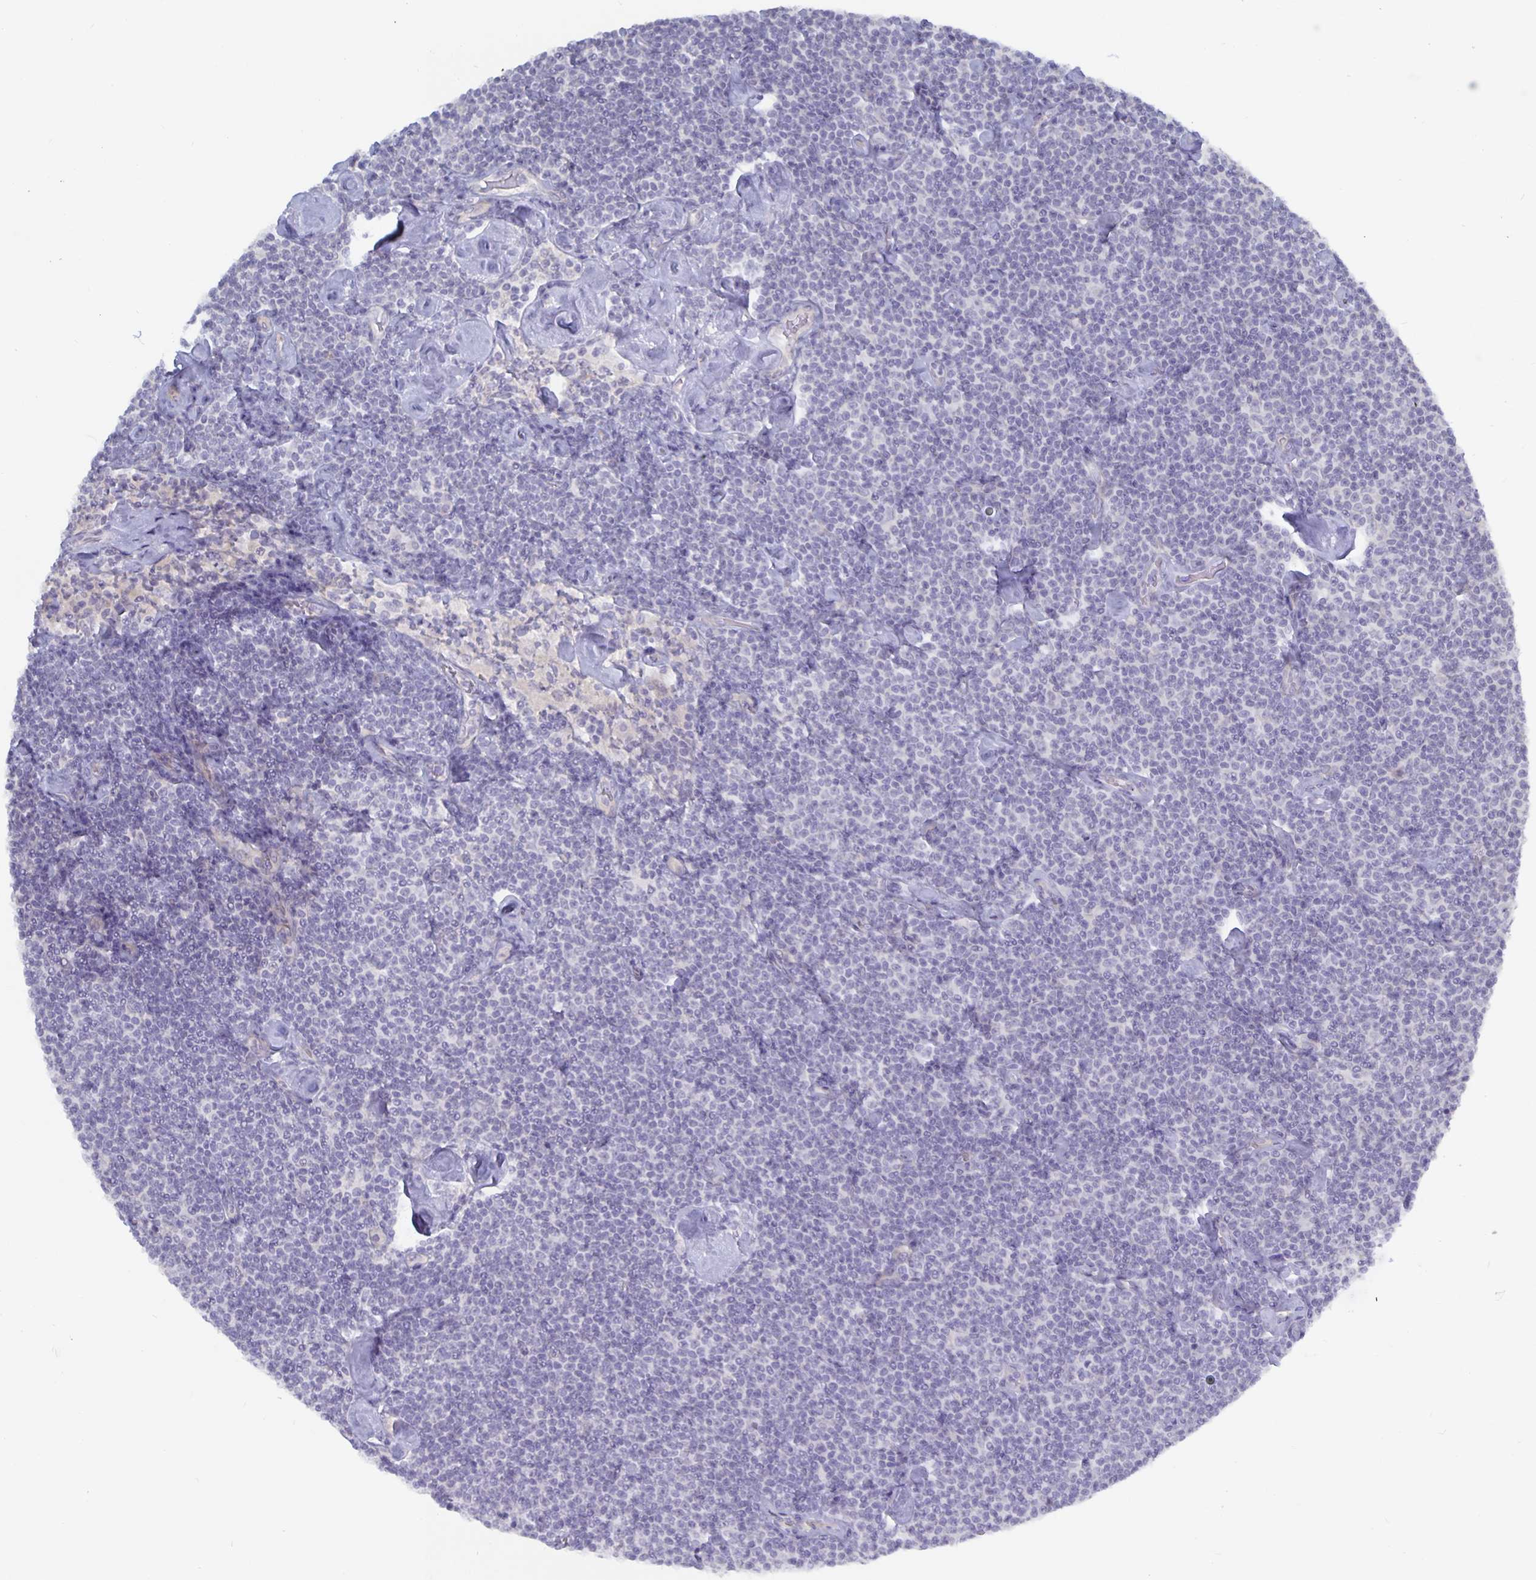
{"staining": {"intensity": "negative", "quantity": "none", "location": "none"}, "tissue": "lymphoma", "cell_type": "Tumor cells", "image_type": "cancer", "snomed": [{"axis": "morphology", "description": "Malignant lymphoma, non-Hodgkin's type, Low grade"}, {"axis": "topography", "description": "Lymph node"}], "caption": "IHC photomicrograph of human malignant lymphoma, non-Hodgkin's type (low-grade) stained for a protein (brown), which reveals no positivity in tumor cells. (Stains: DAB (3,3'-diaminobenzidine) immunohistochemistry with hematoxylin counter stain, Microscopy: brightfield microscopy at high magnification).", "gene": "PLCB3", "patient": {"sex": "male", "age": 81}}